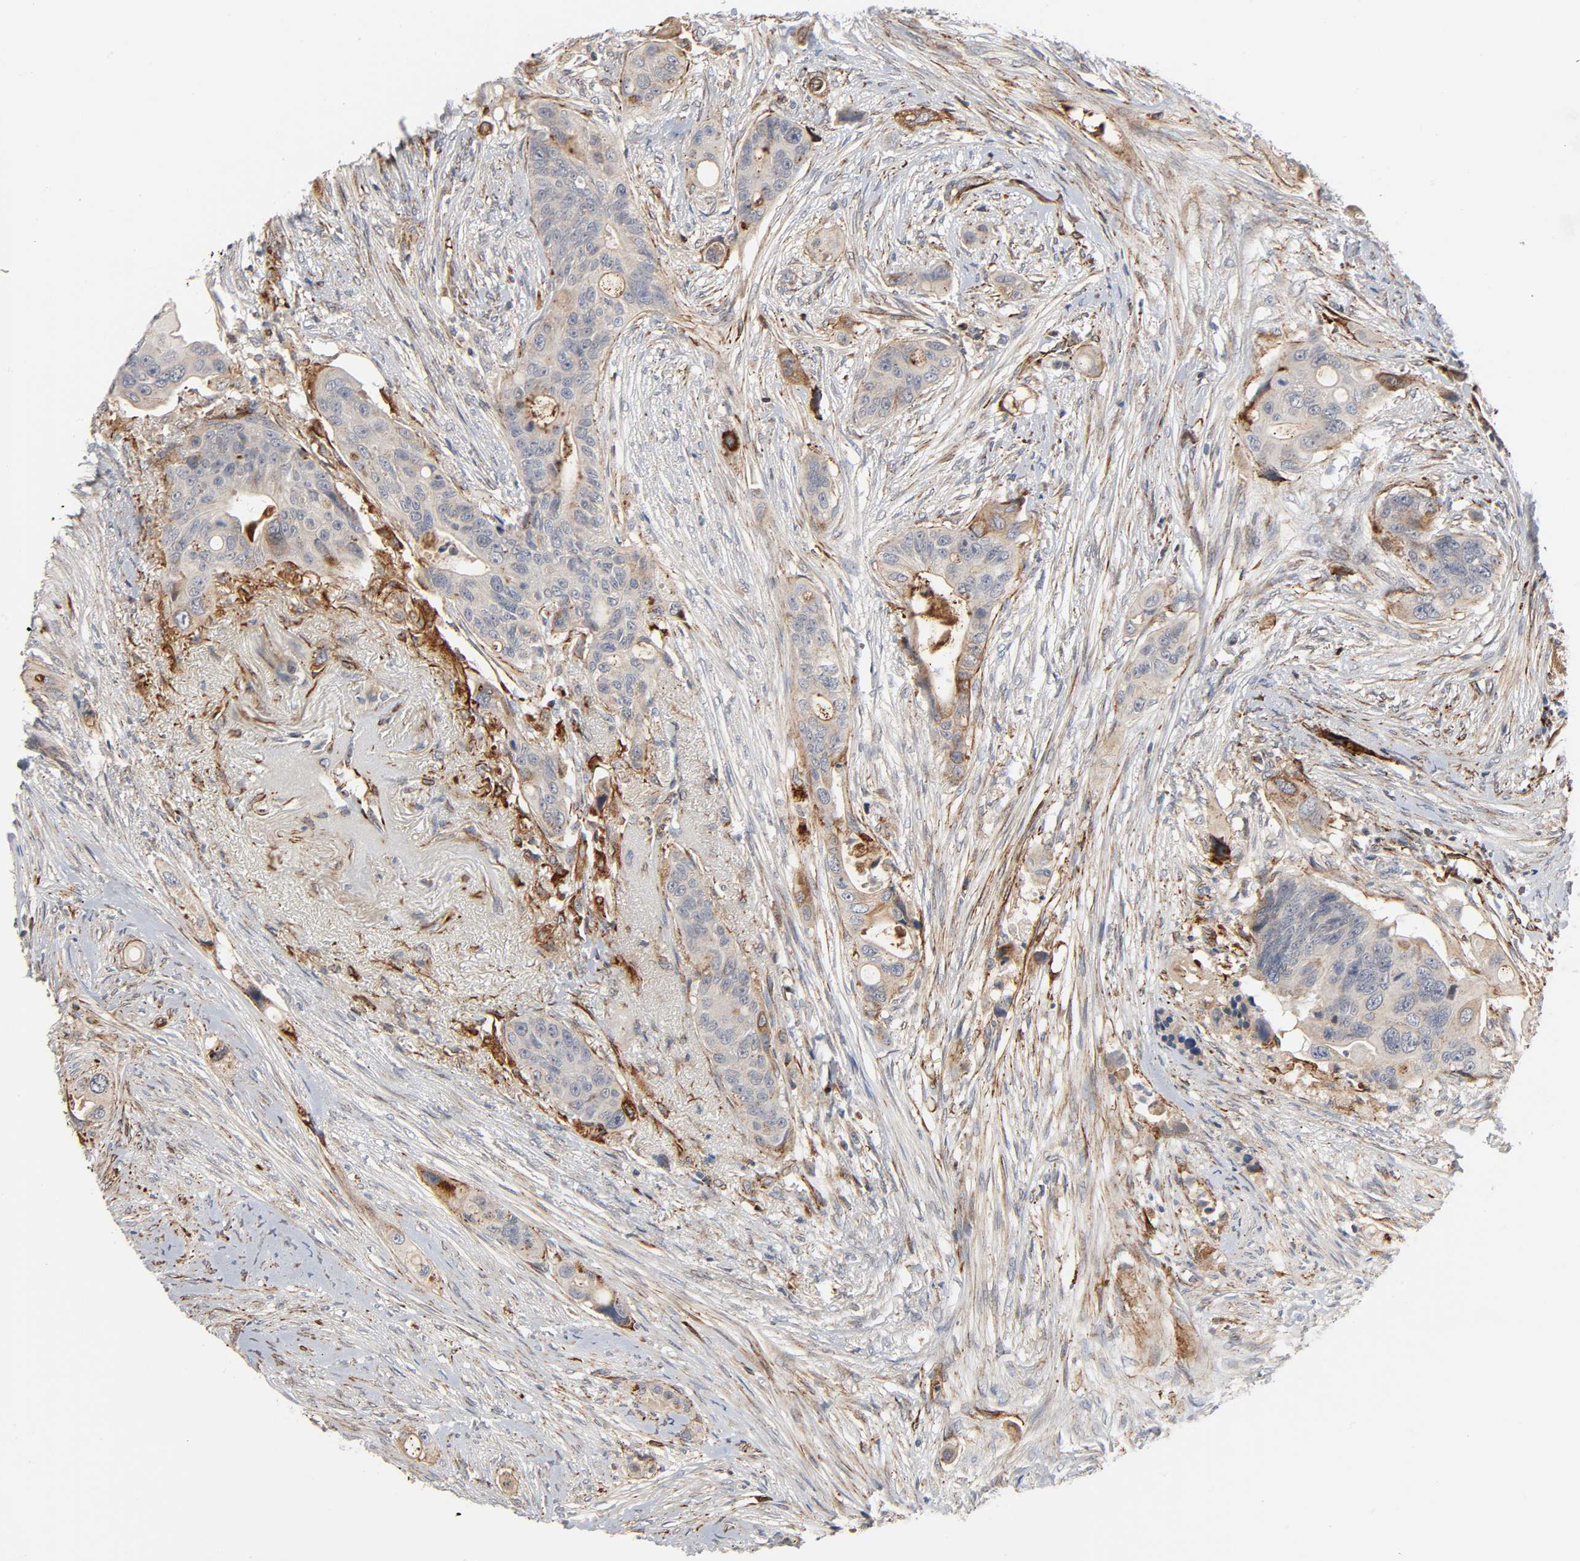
{"staining": {"intensity": "weak", "quantity": ">75%", "location": "cytoplasmic/membranous"}, "tissue": "colorectal cancer", "cell_type": "Tumor cells", "image_type": "cancer", "snomed": [{"axis": "morphology", "description": "Adenocarcinoma, NOS"}, {"axis": "topography", "description": "Colon"}], "caption": "Protein staining exhibits weak cytoplasmic/membranous positivity in about >75% of tumor cells in colorectal cancer.", "gene": "REEP6", "patient": {"sex": "female", "age": 57}}